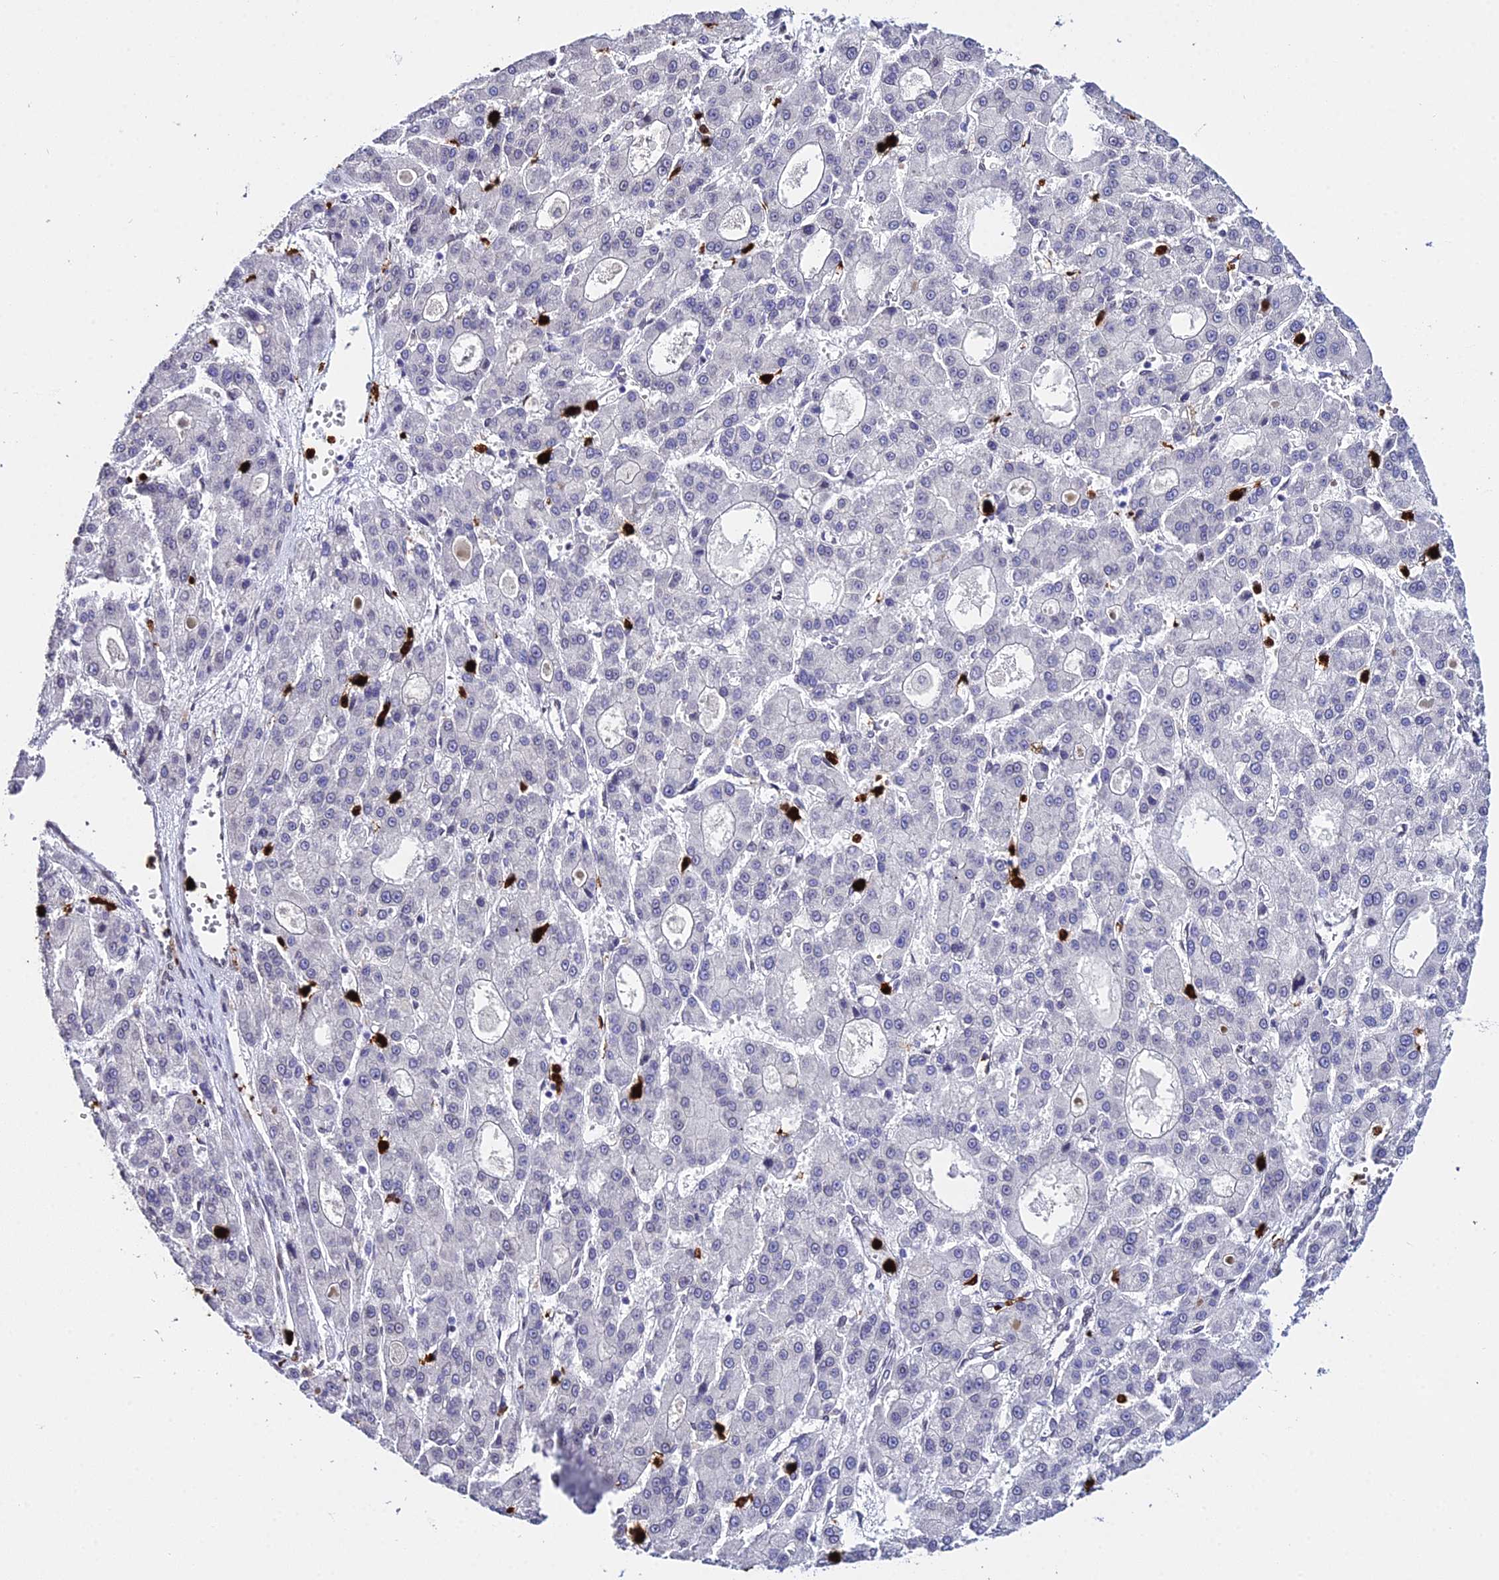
{"staining": {"intensity": "negative", "quantity": "none", "location": "none"}, "tissue": "liver cancer", "cell_type": "Tumor cells", "image_type": "cancer", "snomed": [{"axis": "morphology", "description": "Carcinoma, Hepatocellular, NOS"}, {"axis": "topography", "description": "Liver"}], "caption": "High power microscopy image of an immunohistochemistry (IHC) micrograph of liver cancer (hepatocellular carcinoma), revealing no significant positivity in tumor cells.", "gene": "MCM10", "patient": {"sex": "male", "age": 70}}